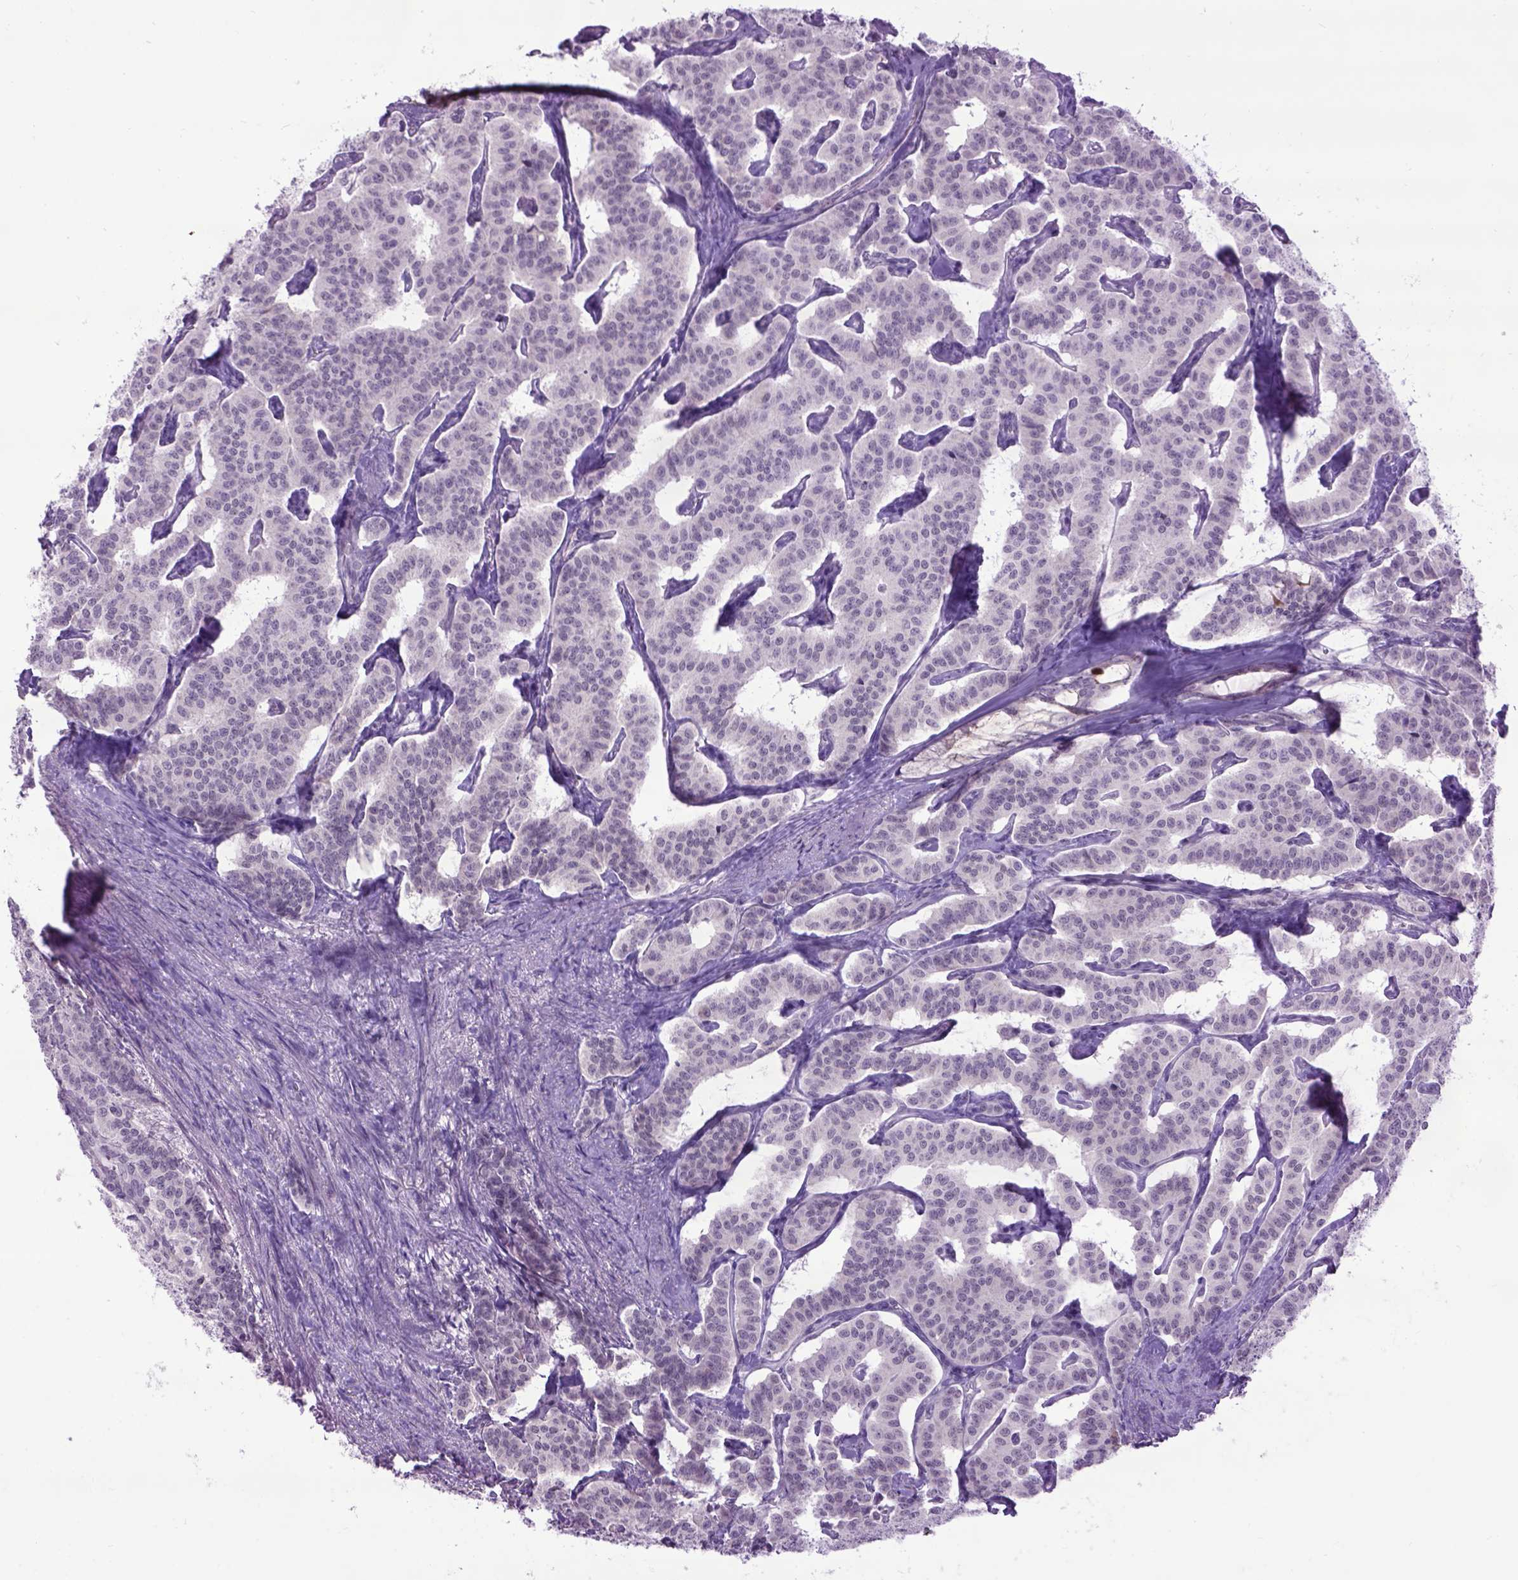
{"staining": {"intensity": "negative", "quantity": "none", "location": "none"}, "tissue": "carcinoid", "cell_type": "Tumor cells", "image_type": "cancer", "snomed": [{"axis": "morphology", "description": "Carcinoid, malignant, NOS"}, {"axis": "topography", "description": "Lung"}], "caption": "The IHC photomicrograph has no significant expression in tumor cells of malignant carcinoid tissue.", "gene": "EMILIN3", "patient": {"sex": "female", "age": 46}}